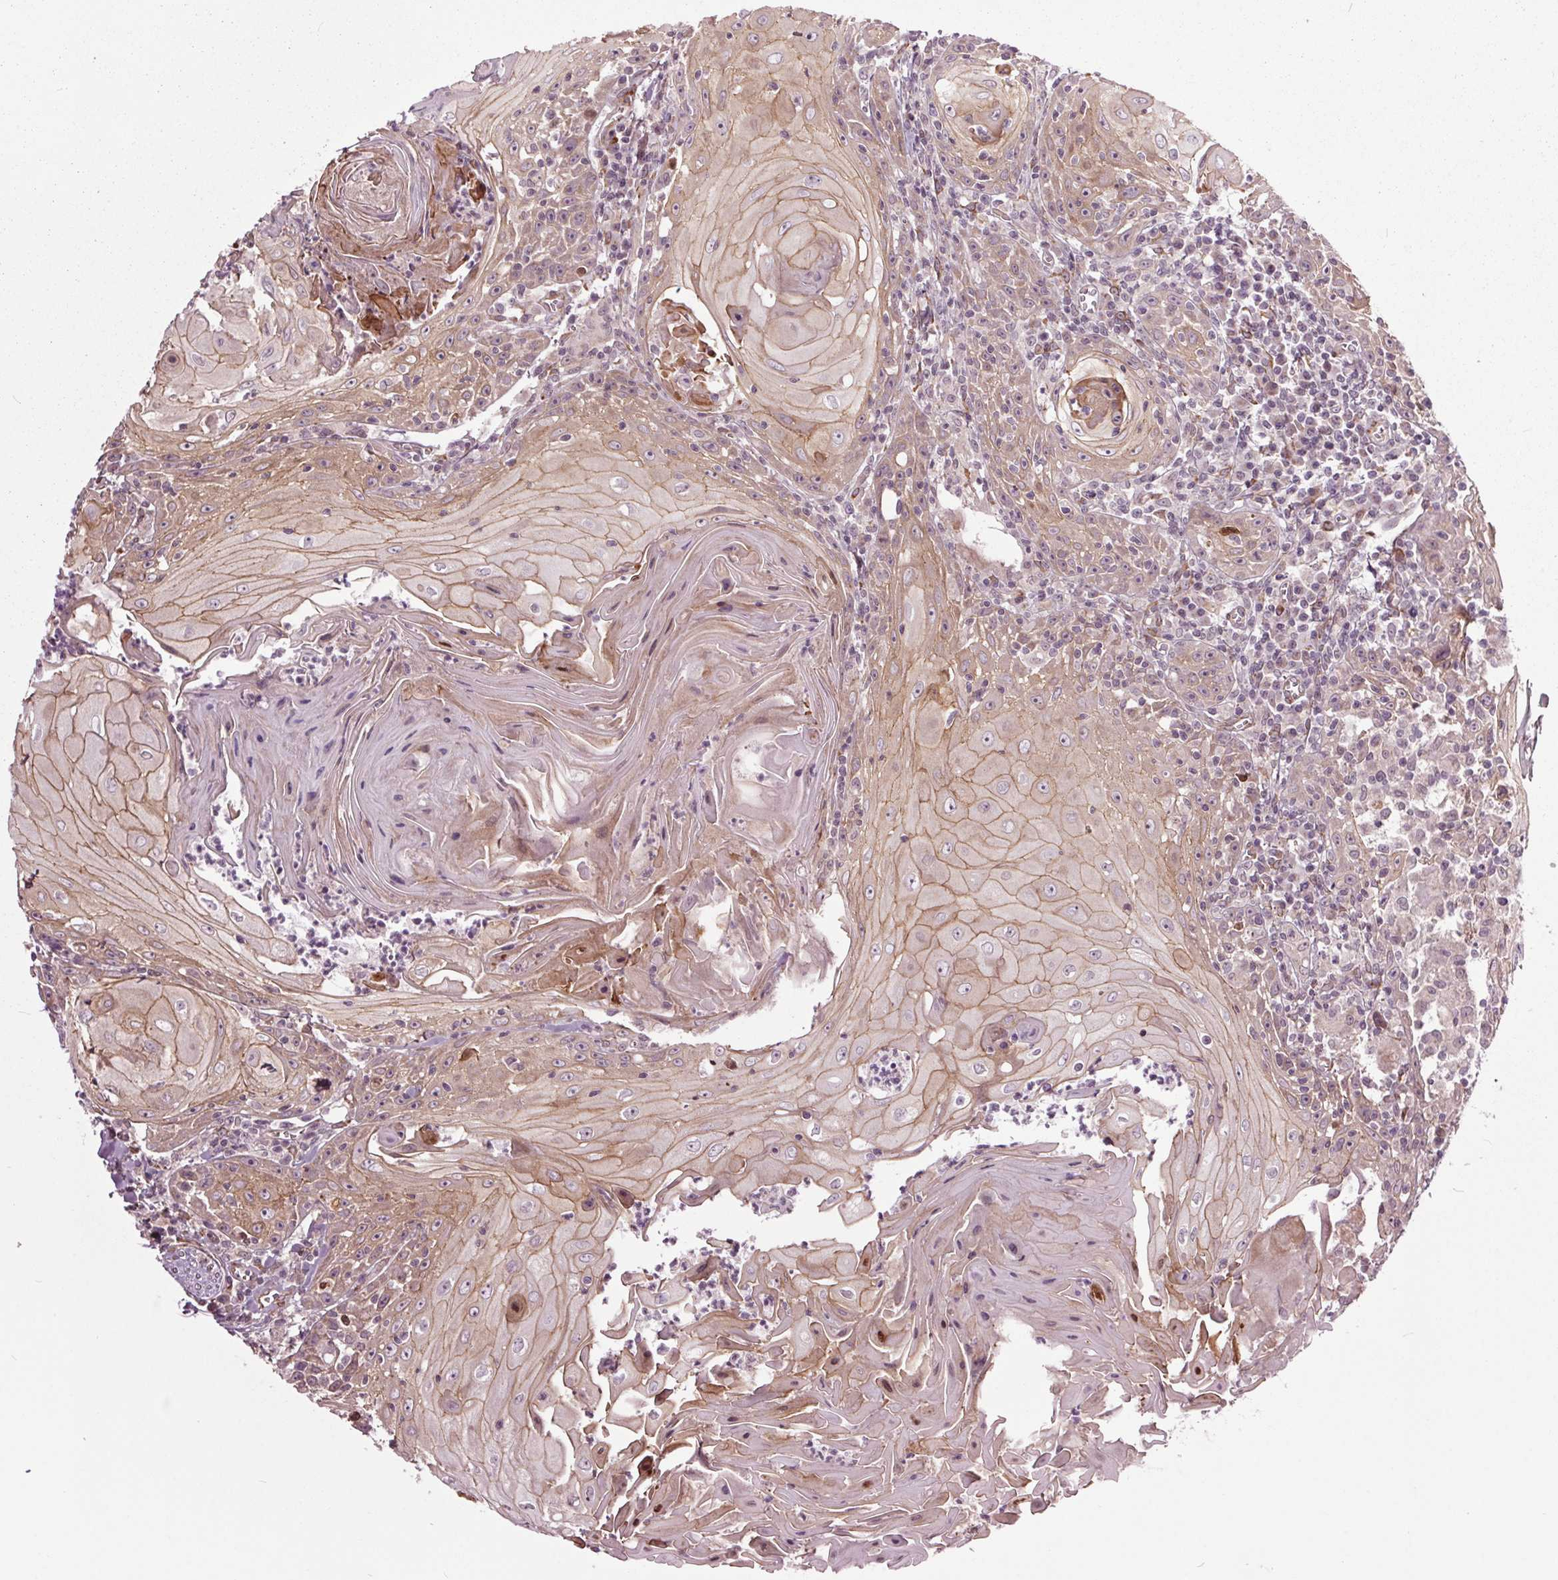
{"staining": {"intensity": "weak", "quantity": "25%-75%", "location": "cytoplasmic/membranous"}, "tissue": "head and neck cancer", "cell_type": "Tumor cells", "image_type": "cancer", "snomed": [{"axis": "morphology", "description": "Squamous cell carcinoma, NOS"}, {"axis": "topography", "description": "Head-Neck"}], "caption": "Tumor cells exhibit weak cytoplasmic/membranous expression in about 25%-75% of cells in head and neck squamous cell carcinoma. The staining is performed using DAB brown chromogen to label protein expression. The nuclei are counter-stained blue using hematoxylin.", "gene": "HAUS5", "patient": {"sex": "male", "age": 52}}